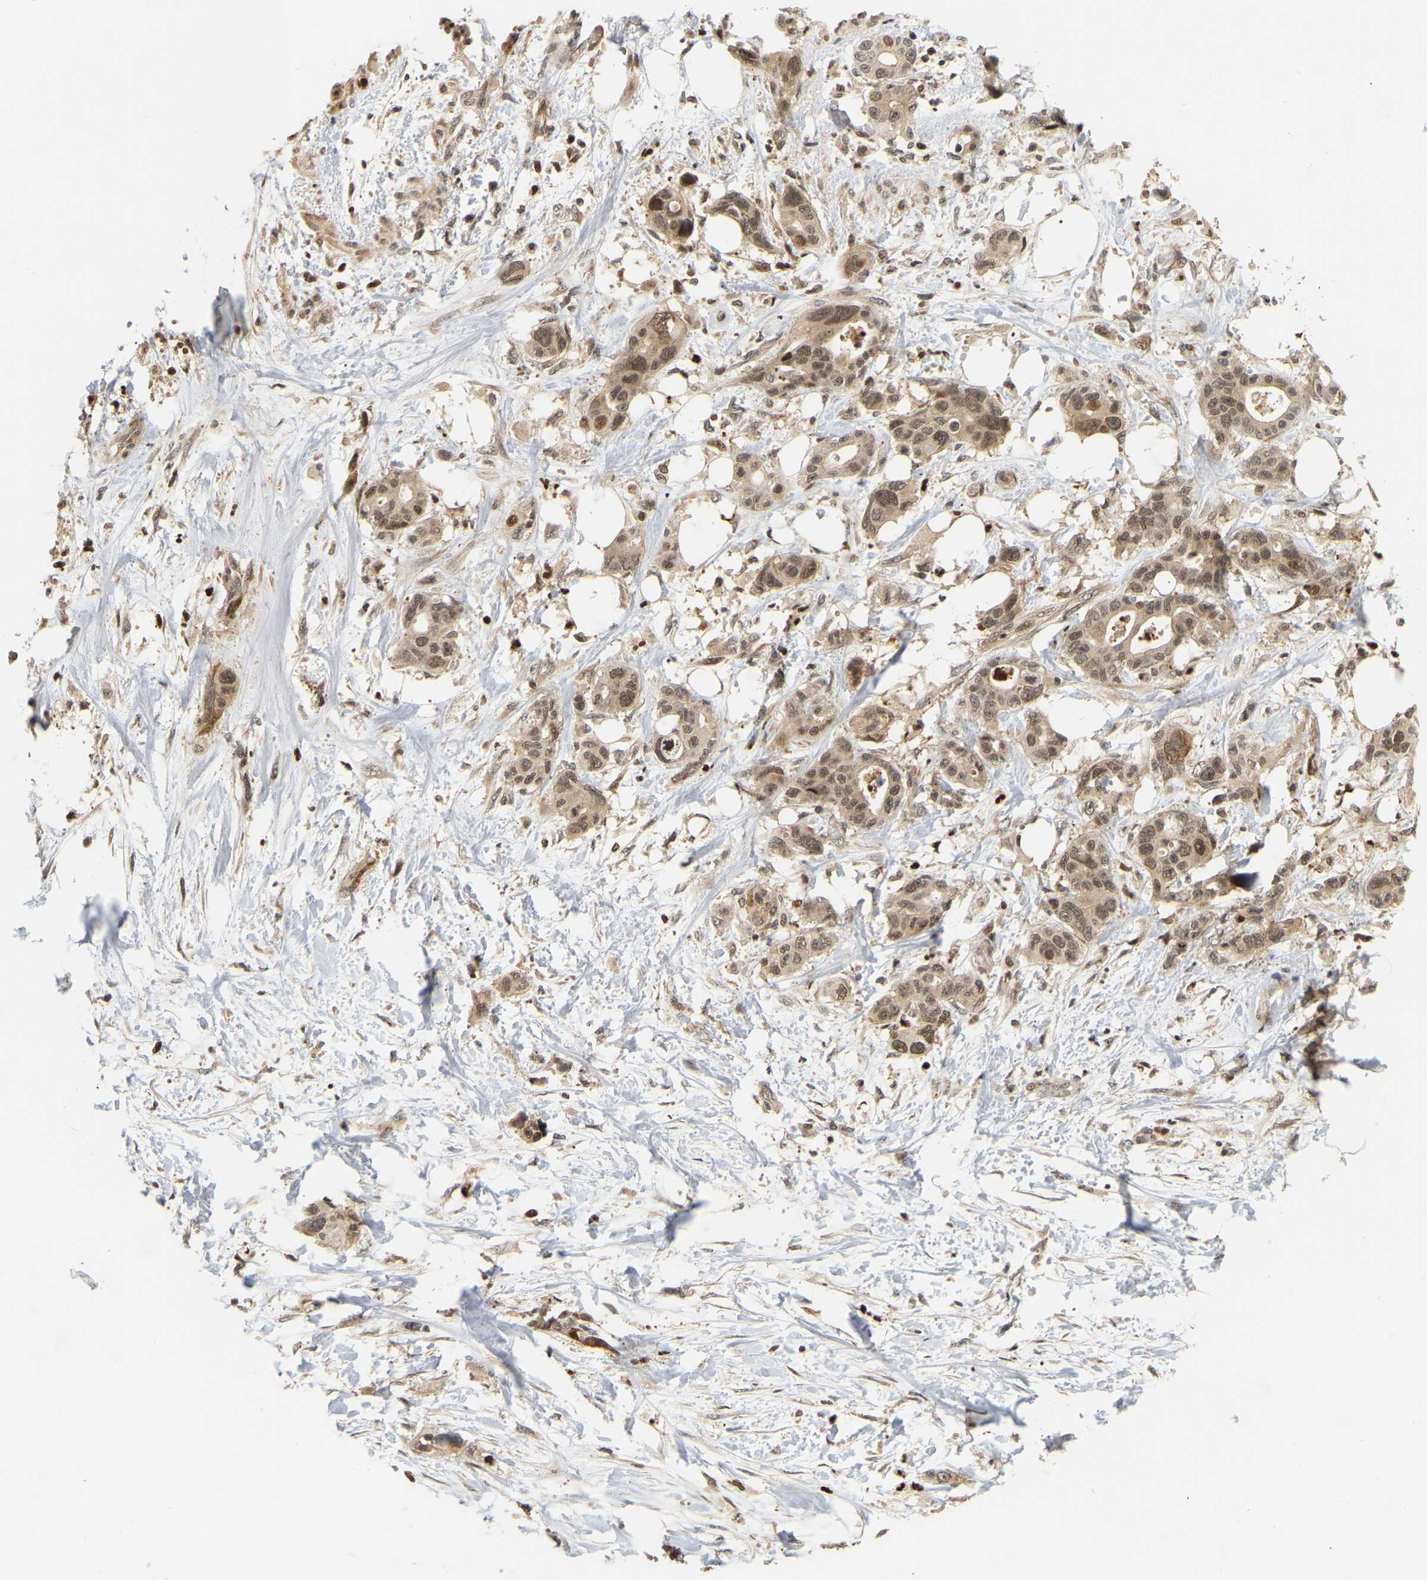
{"staining": {"intensity": "moderate", "quantity": ">75%", "location": "cytoplasmic/membranous,nuclear"}, "tissue": "pancreatic cancer", "cell_type": "Tumor cells", "image_type": "cancer", "snomed": [{"axis": "morphology", "description": "Adenocarcinoma, NOS"}, {"axis": "topography", "description": "Pancreas"}], "caption": "High-power microscopy captured an immunohistochemistry (IHC) image of adenocarcinoma (pancreatic), revealing moderate cytoplasmic/membranous and nuclear positivity in approximately >75% of tumor cells.", "gene": "NFE2L2", "patient": {"sex": "male", "age": 46}}